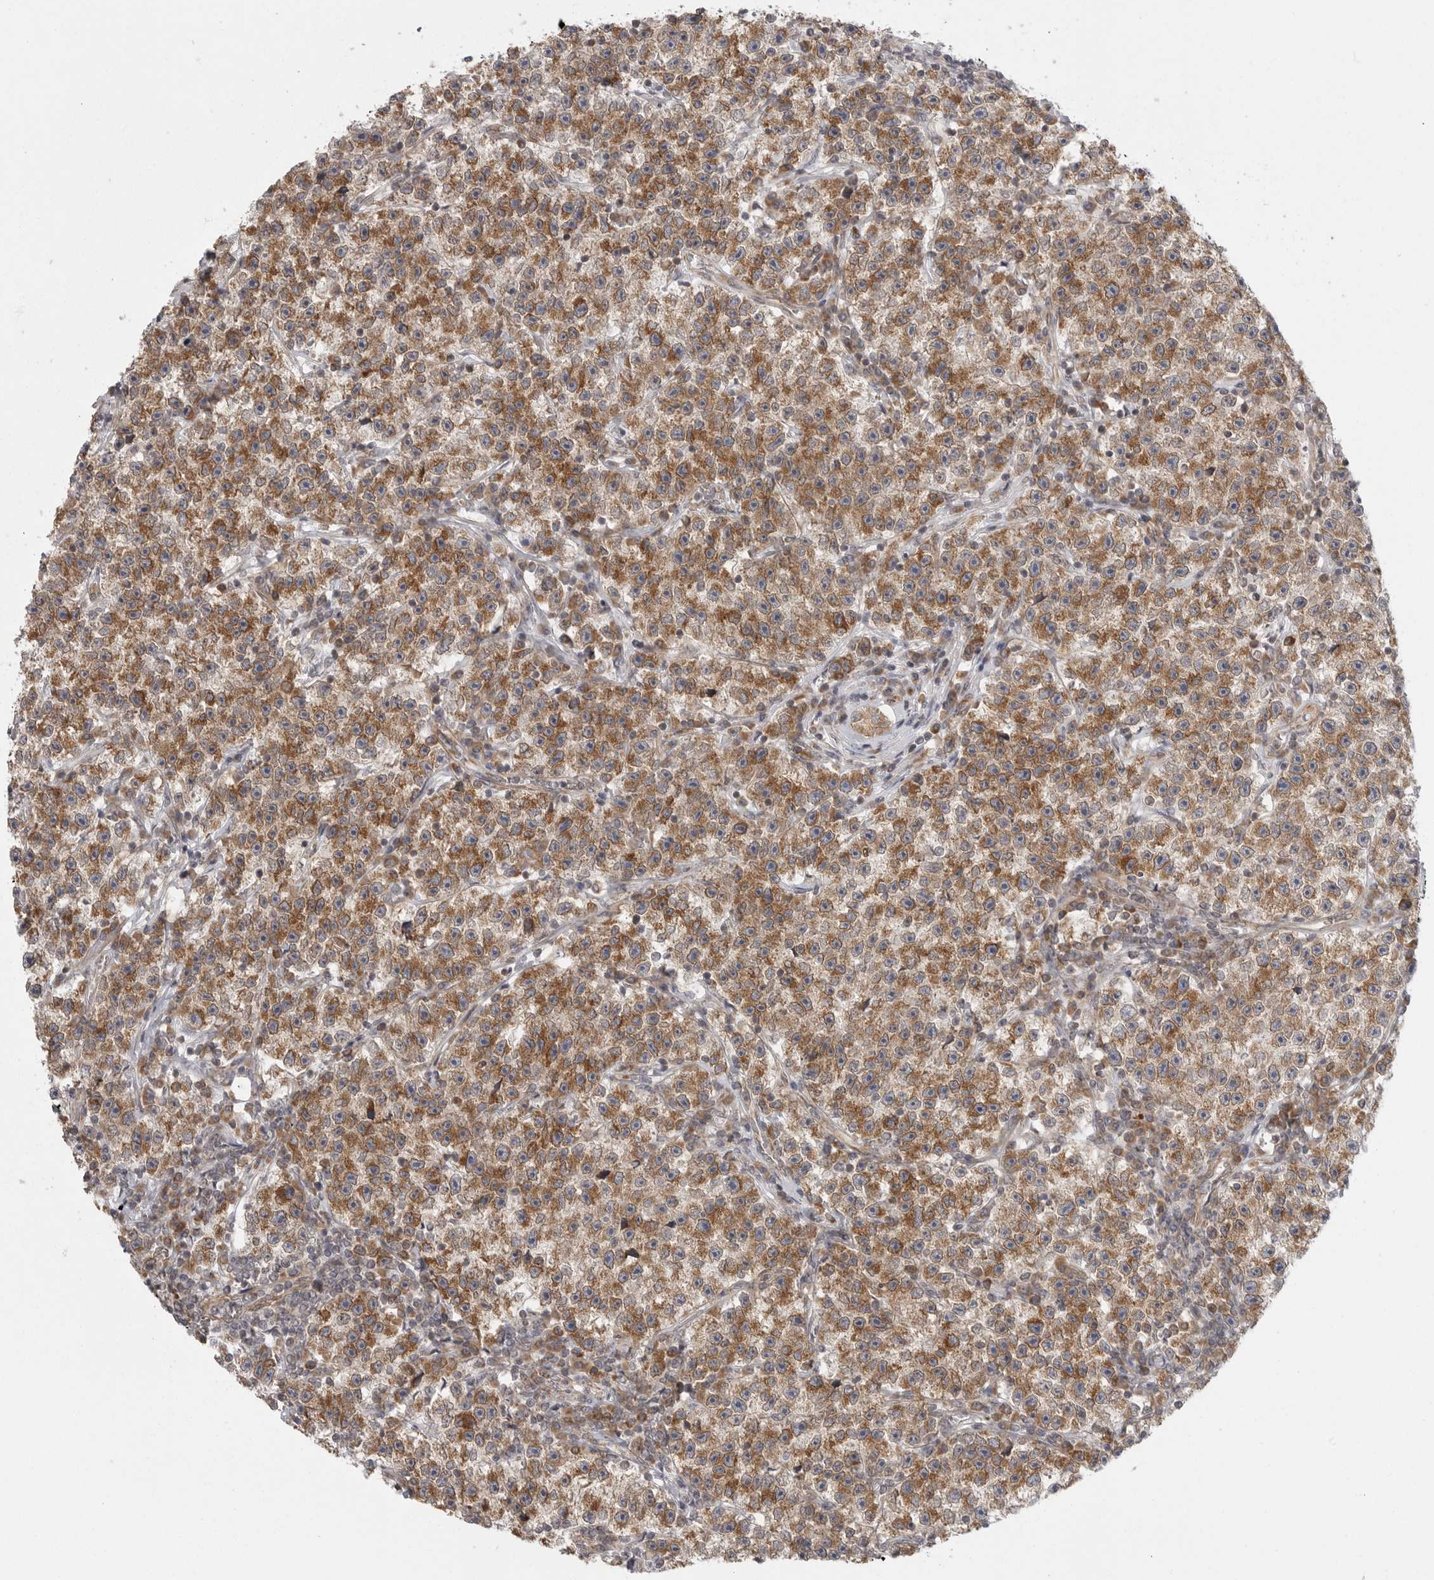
{"staining": {"intensity": "moderate", "quantity": ">75%", "location": "cytoplasmic/membranous"}, "tissue": "testis cancer", "cell_type": "Tumor cells", "image_type": "cancer", "snomed": [{"axis": "morphology", "description": "Seminoma, NOS"}, {"axis": "topography", "description": "Testis"}], "caption": "IHC image of testis seminoma stained for a protein (brown), which displays medium levels of moderate cytoplasmic/membranous positivity in approximately >75% of tumor cells.", "gene": "CERS2", "patient": {"sex": "male", "age": 22}}